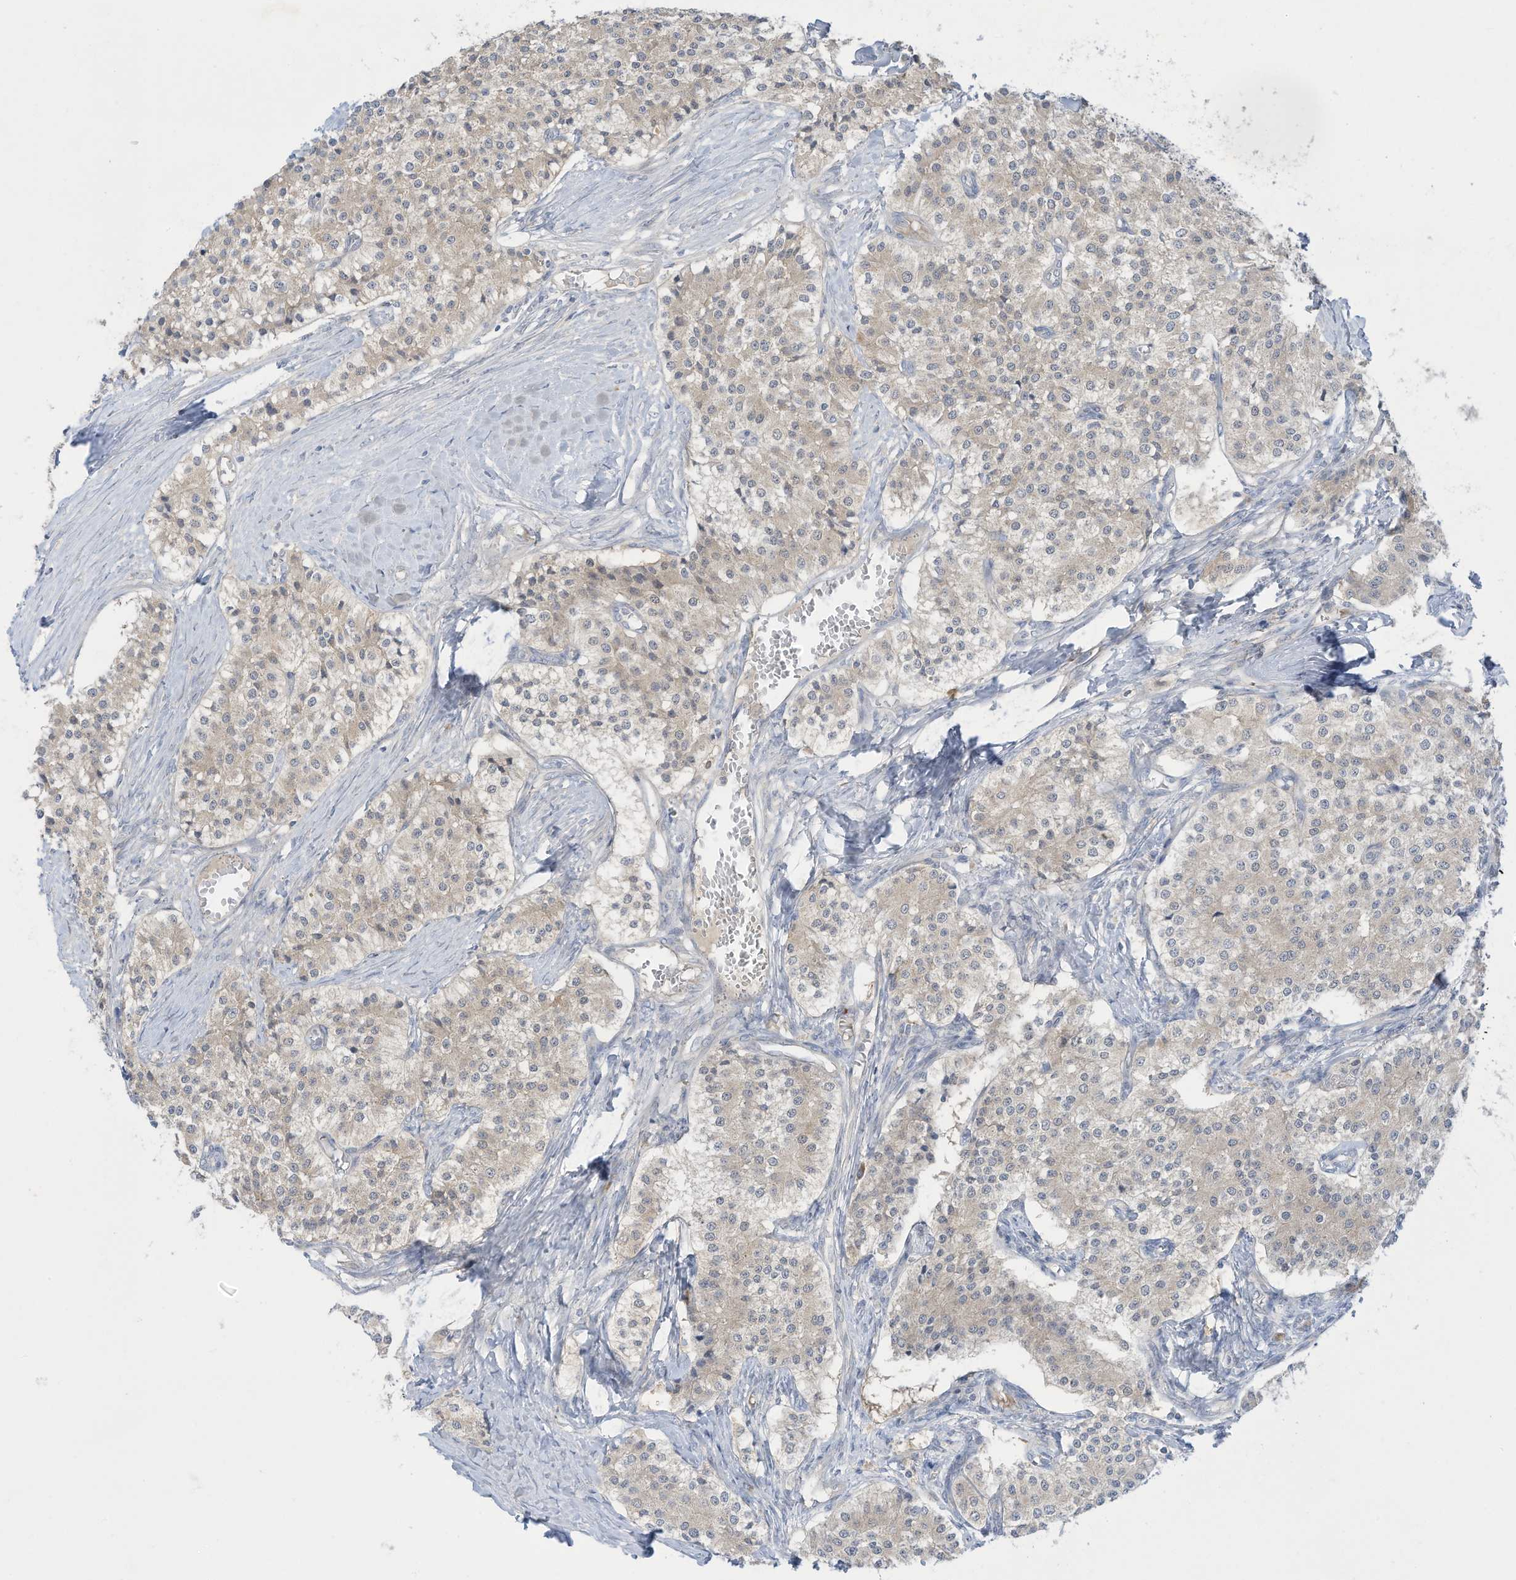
{"staining": {"intensity": "weak", "quantity": "<25%", "location": "cytoplasmic/membranous"}, "tissue": "carcinoid", "cell_type": "Tumor cells", "image_type": "cancer", "snomed": [{"axis": "morphology", "description": "Carcinoid, malignant, NOS"}, {"axis": "topography", "description": "Colon"}], "caption": "Protein analysis of malignant carcinoid shows no significant positivity in tumor cells.", "gene": "LRRN2", "patient": {"sex": "female", "age": 52}}